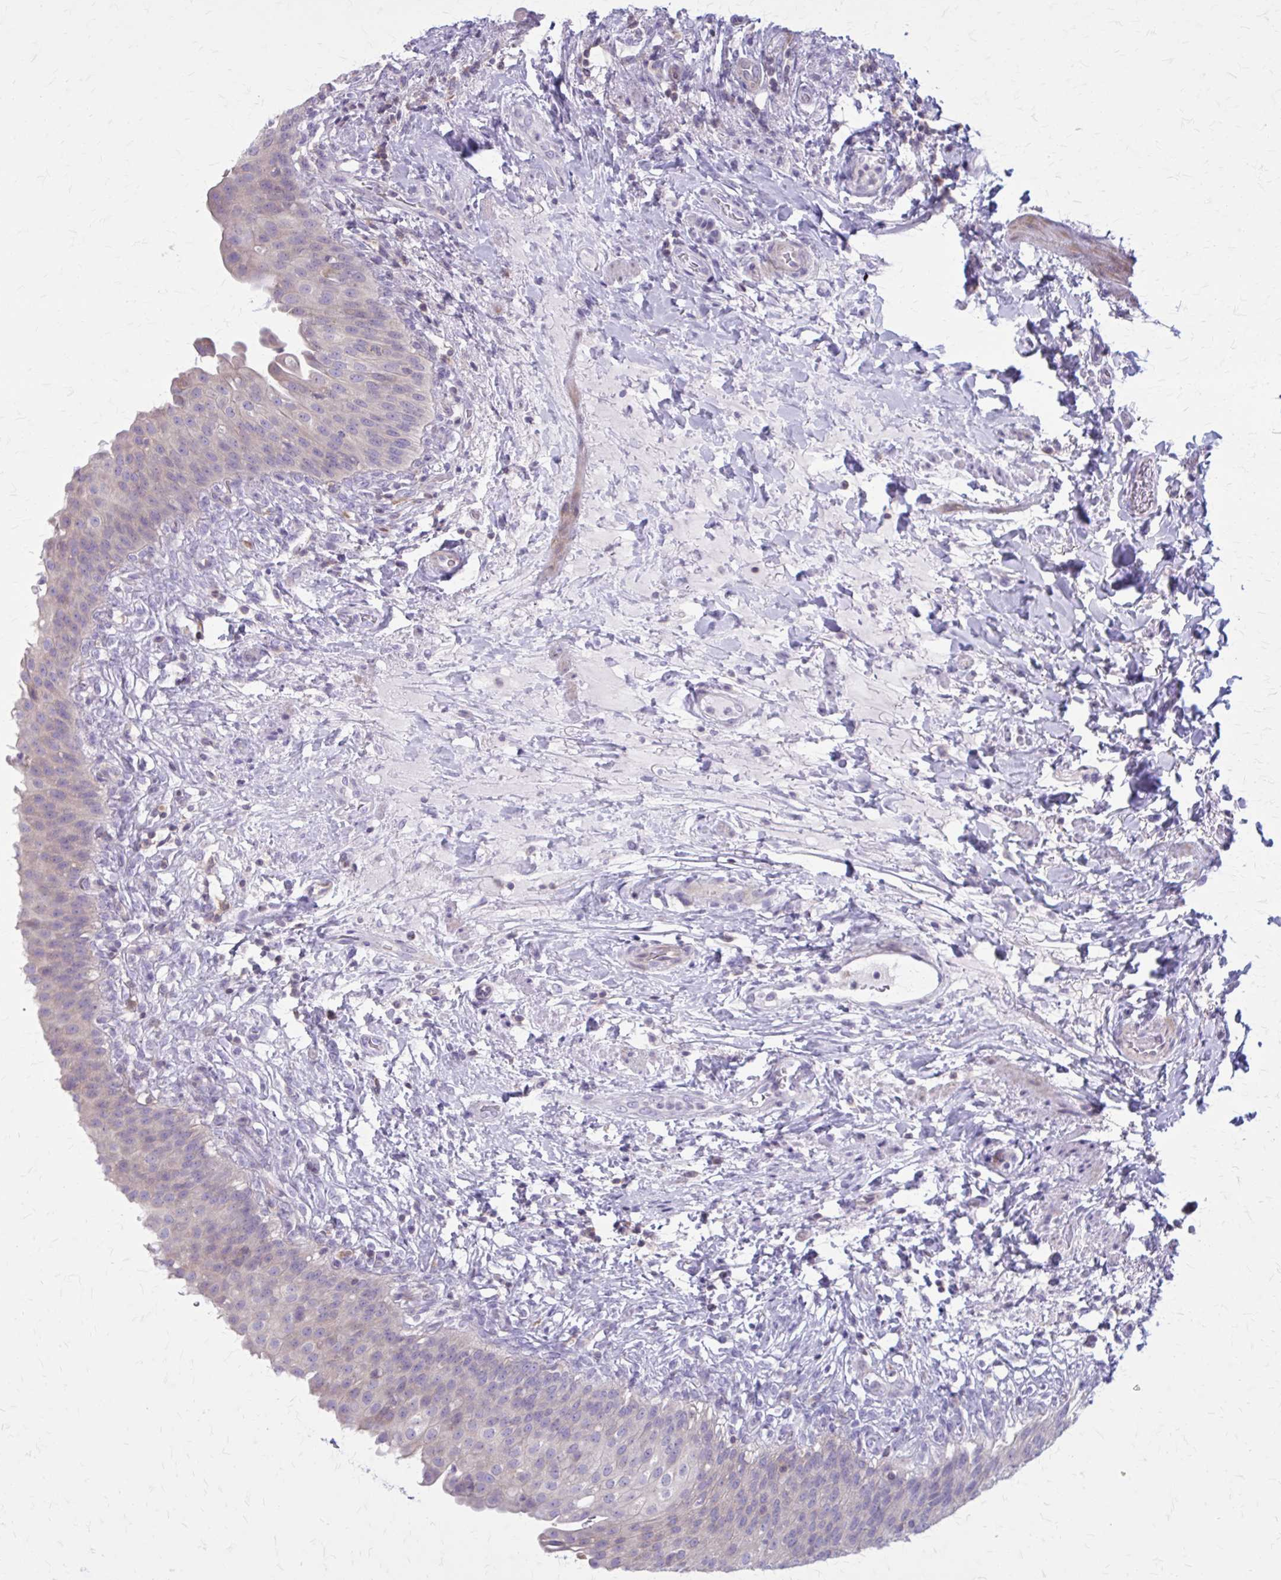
{"staining": {"intensity": "weak", "quantity": "<25%", "location": "cytoplasmic/membranous"}, "tissue": "urinary bladder", "cell_type": "Urothelial cells", "image_type": "normal", "snomed": [{"axis": "morphology", "description": "Normal tissue, NOS"}, {"axis": "topography", "description": "Urinary bladder"}, {"axis": "topography", "description": "Peripheral nerve tissue"}], "caption": "Immunohistochemistry photomicrograph of unremarkable urinary bladder stained for a protein (brown), which reveals no positivity in urothelial cells.", "gene": "PITPNM1", "patient": {"sex": "female", "age": 60}}